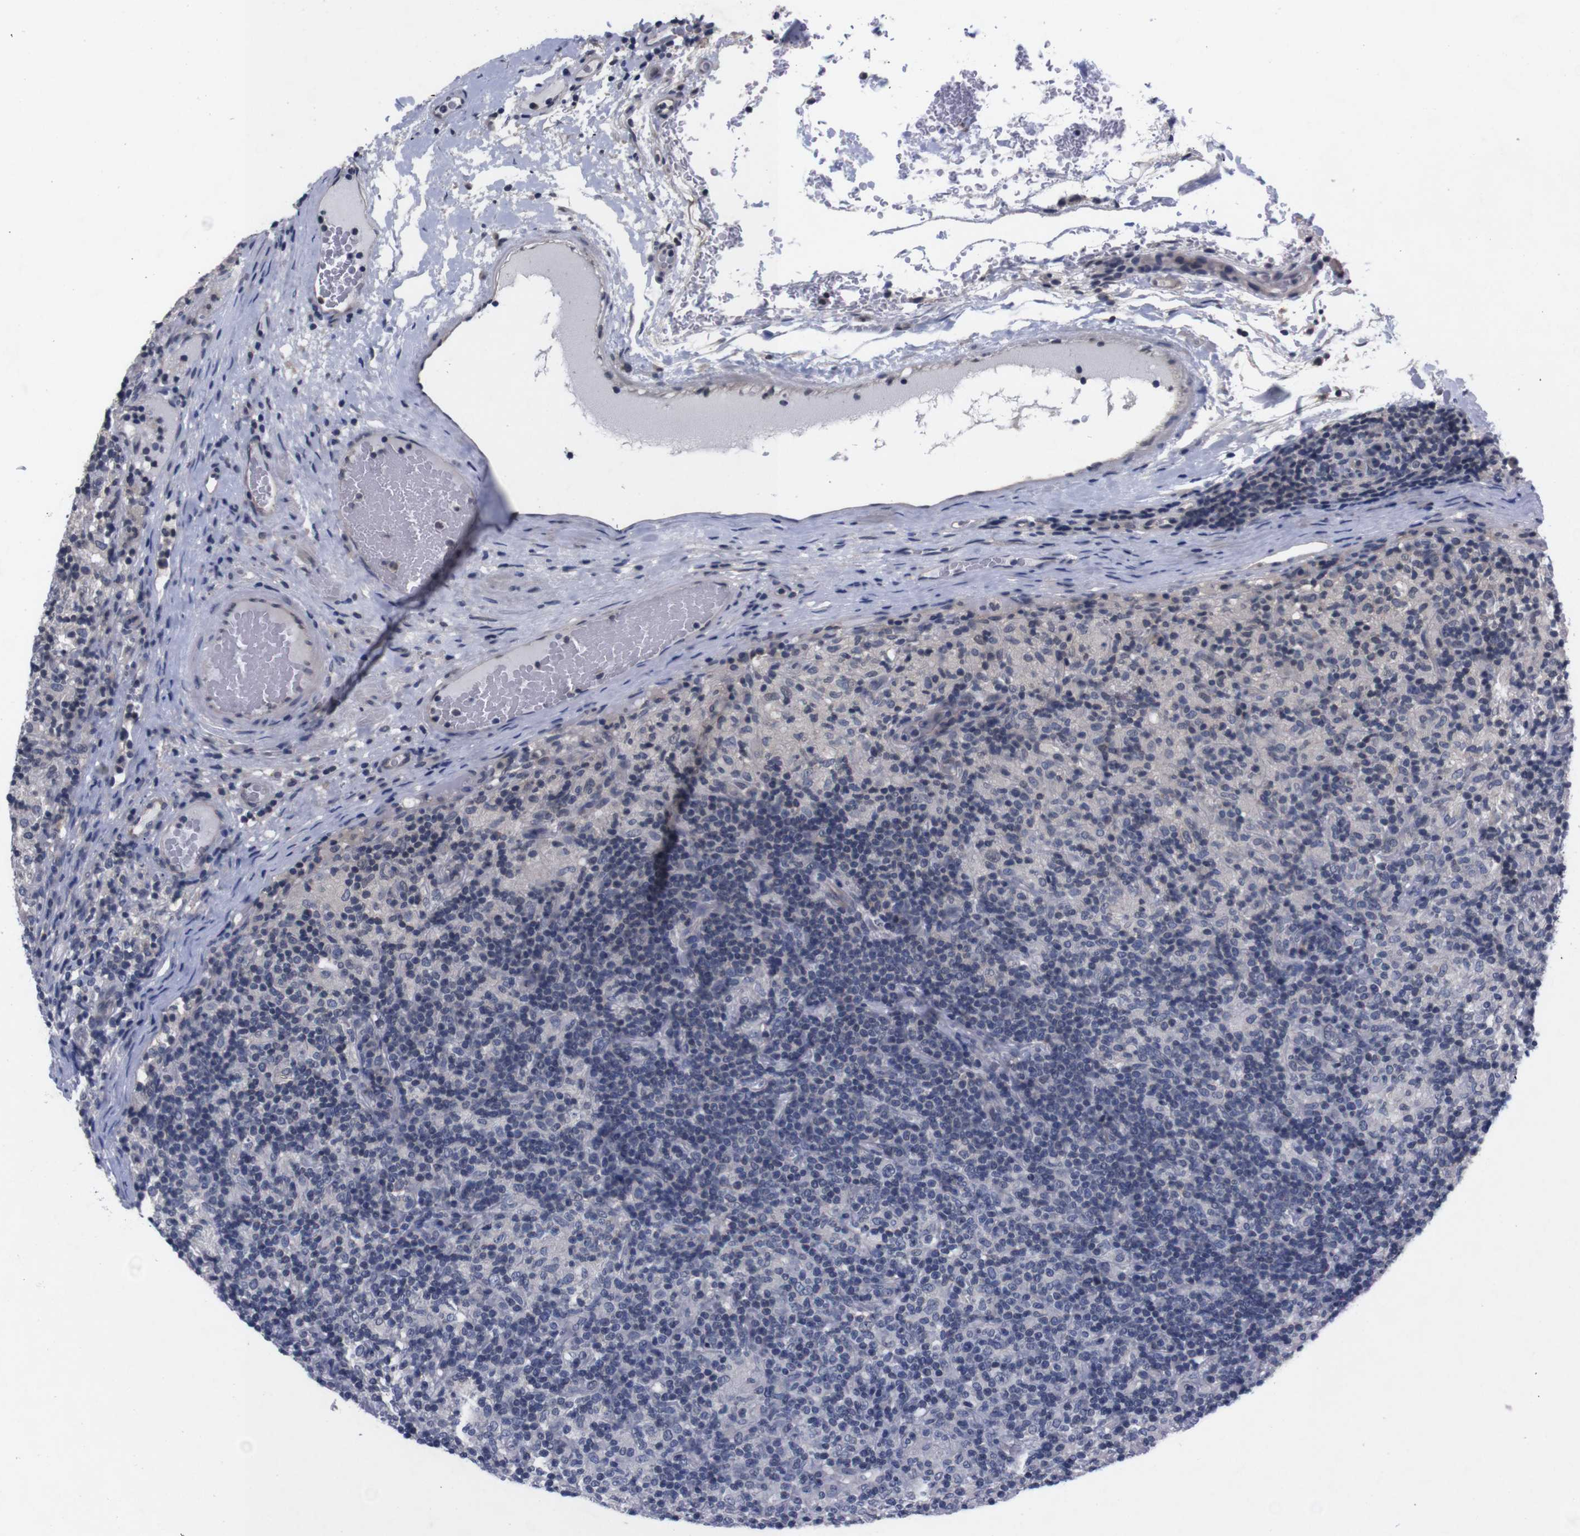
{"staining": {"intensity": "negative", "quantity": "none", "location": "none"}, "tissue": "lymphoma", "cell_type": "Tumor cells", "image_type": "cancer", "snomed": [{"axis": "morphology", "description": "Hodgkin's disease, NOS"}, {"axis": "topography", "description": "Lymph node"}], "caption": "DAB (3,3'-diaminobenzidine) immunohistochemical staining of human lymphoma exhibits no significant staining in tumor cells. (DAB immunohistochemistry, high magnification).", "gene": "TNFRSF21", "patient": {"sex": "male", "age": 70}}